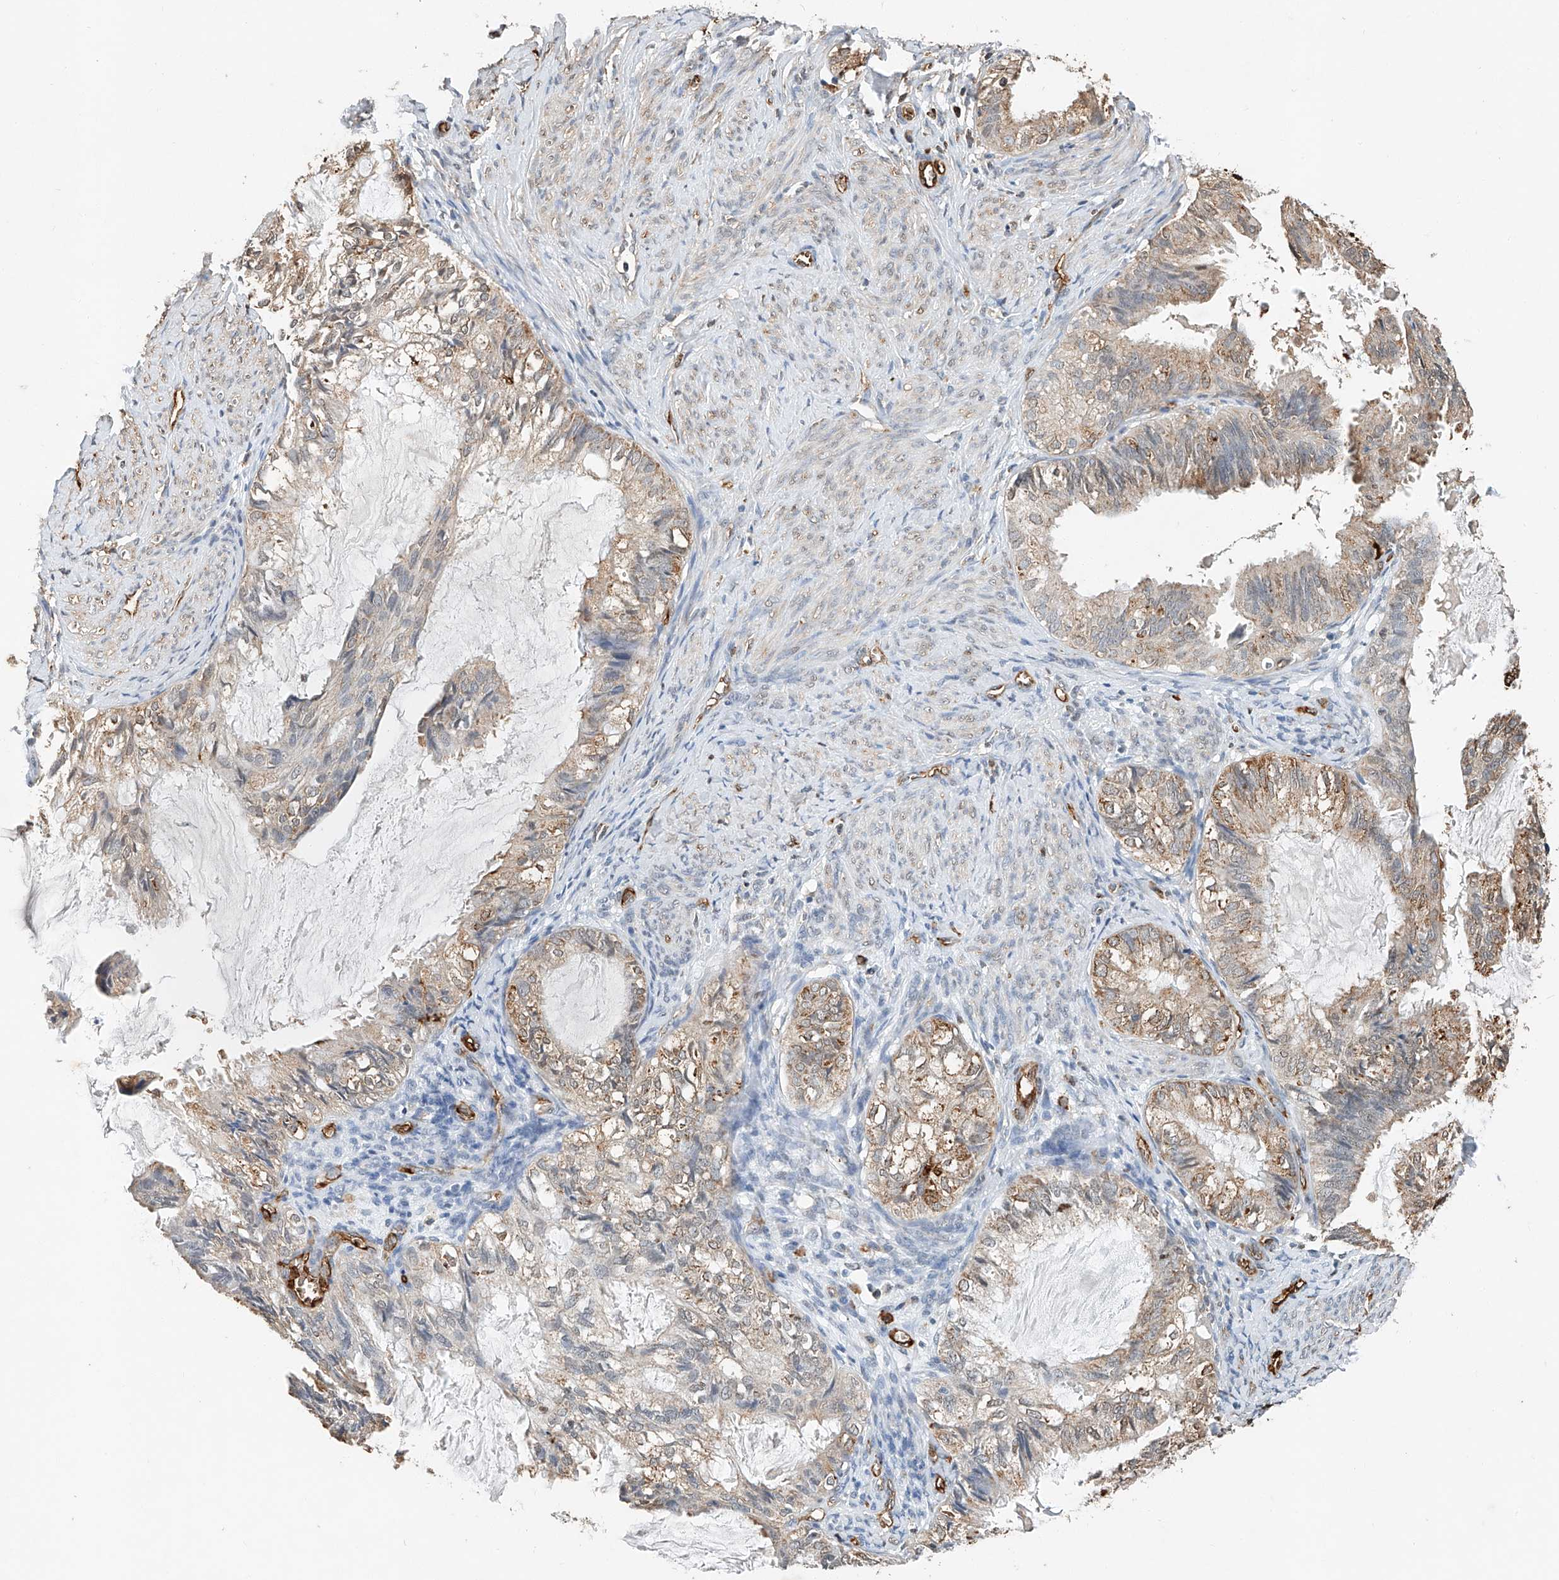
{"staining": {"intensity": "moderate", "quantity": "25%-75%", "location": "cytoplasmic/membranous"}, "tissue": "cervical cancer", "cell_type": "Tumor cells", "image_type": "cancer", "snomed": [{"axis": "morphology", "description": "Normal tissue, NOS"}, {"axis": "morphology", "description": "Adenocarcinoma, NOS"}, {"axis": "topography", "description": "Cervix"}, {"axis": "topography", "description": "Endometrium"}], "caption": "Human adenocarcinoma (cervical) stained with a brown dye exhibits moderate cytoplasmic/membranous positive staining in approximately 25%-75% of tumor cells.", "gene": "CTDP1", "patient": {"sex": "female", "age": 86}}